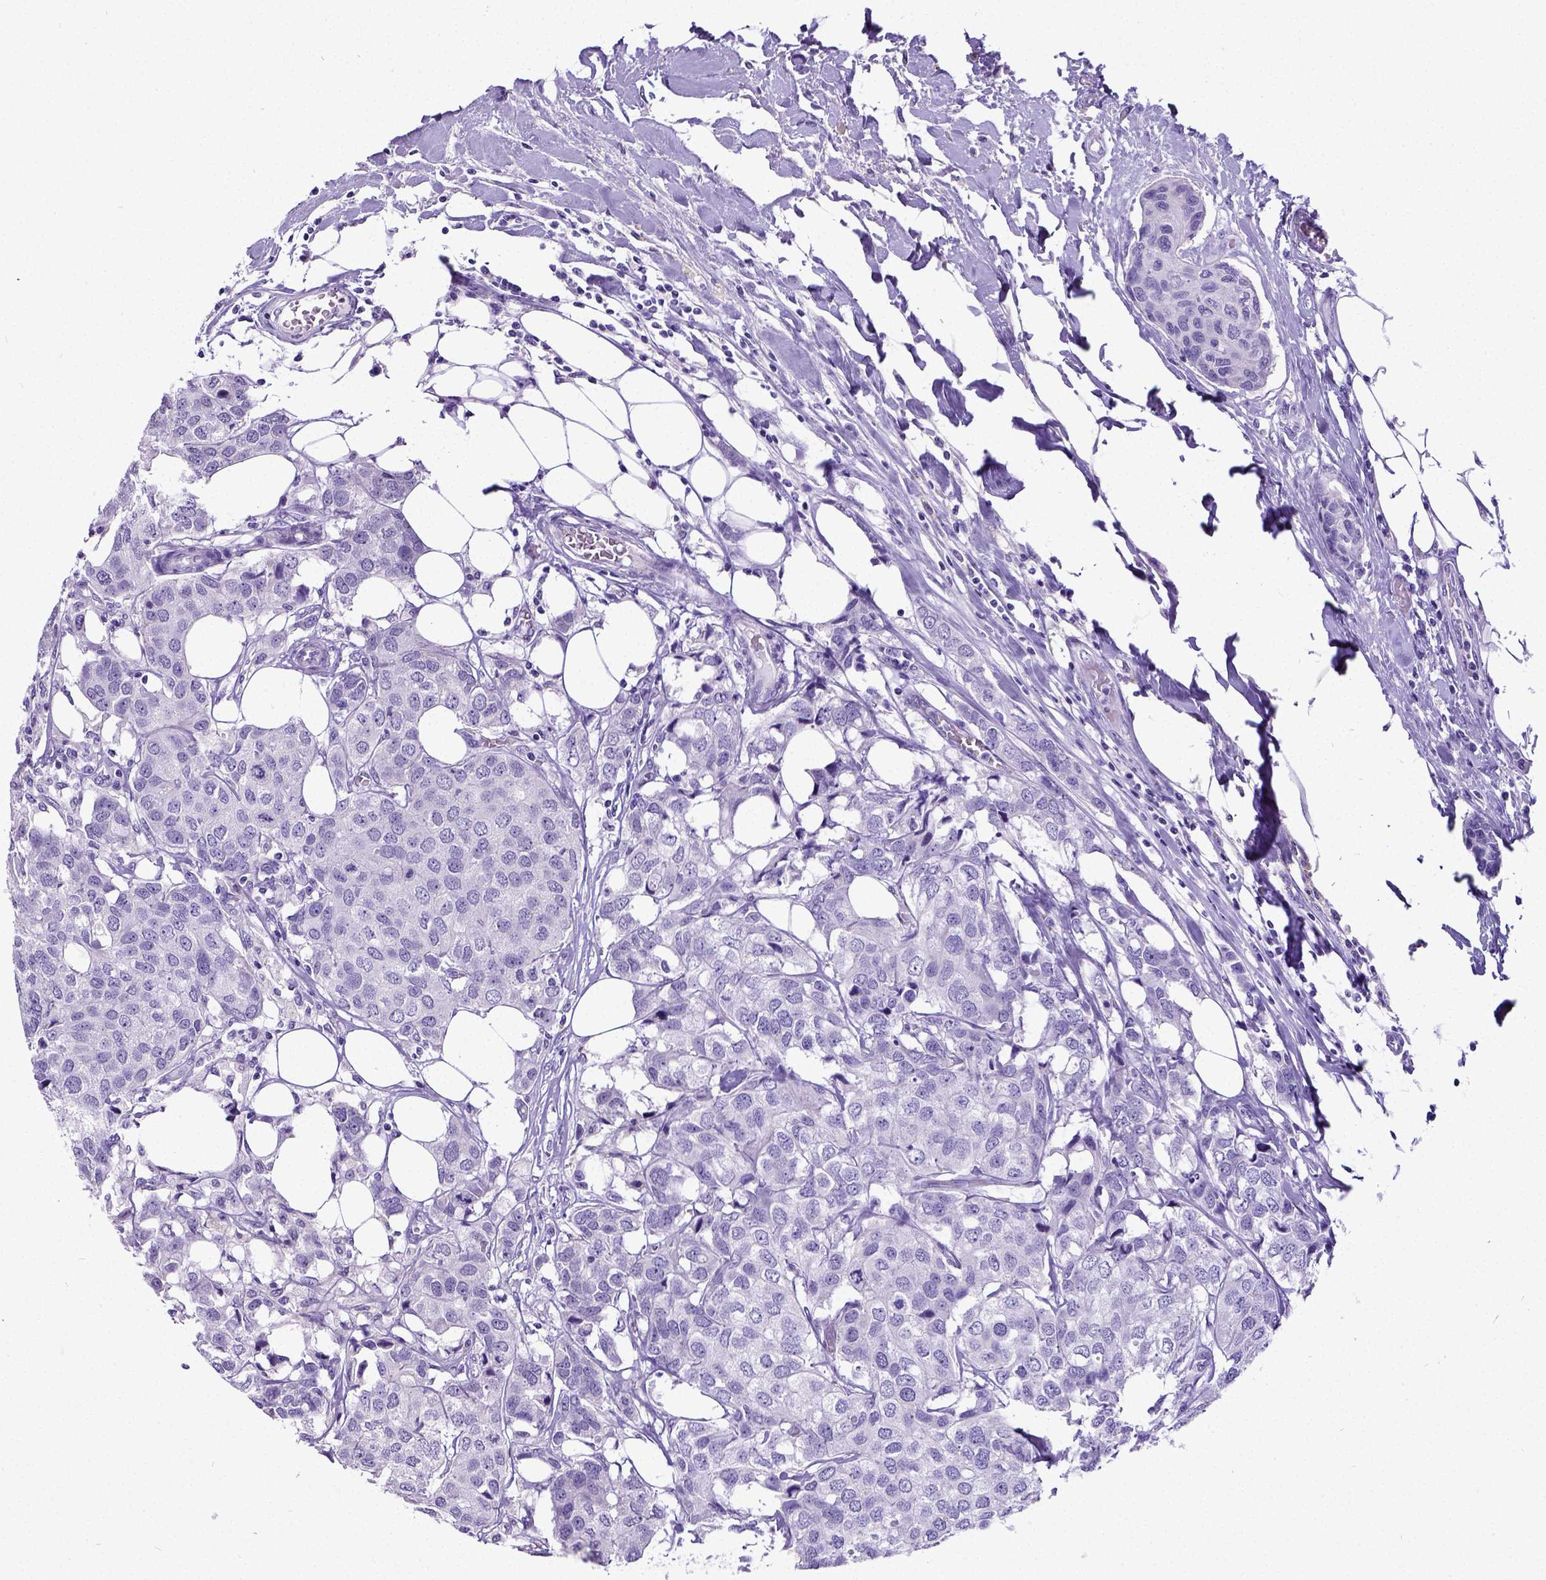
{"staining": {"intensity": "negative", "quantity": "none", "location": "none"}, "tissue": "breast cancer", "cell_type": "Tumor cells", "image_type": "cancer", "snomed": [{"axis": "morphology", "description": "Duct carcinoma"}, {"axis": "topography", "description": "Breast"}], "caption": "Tumor cells show no significant expression in breast invasive ductal carcinoma.", "gene": "SATB2", "patient": {"sex": "female", "age": 80}}